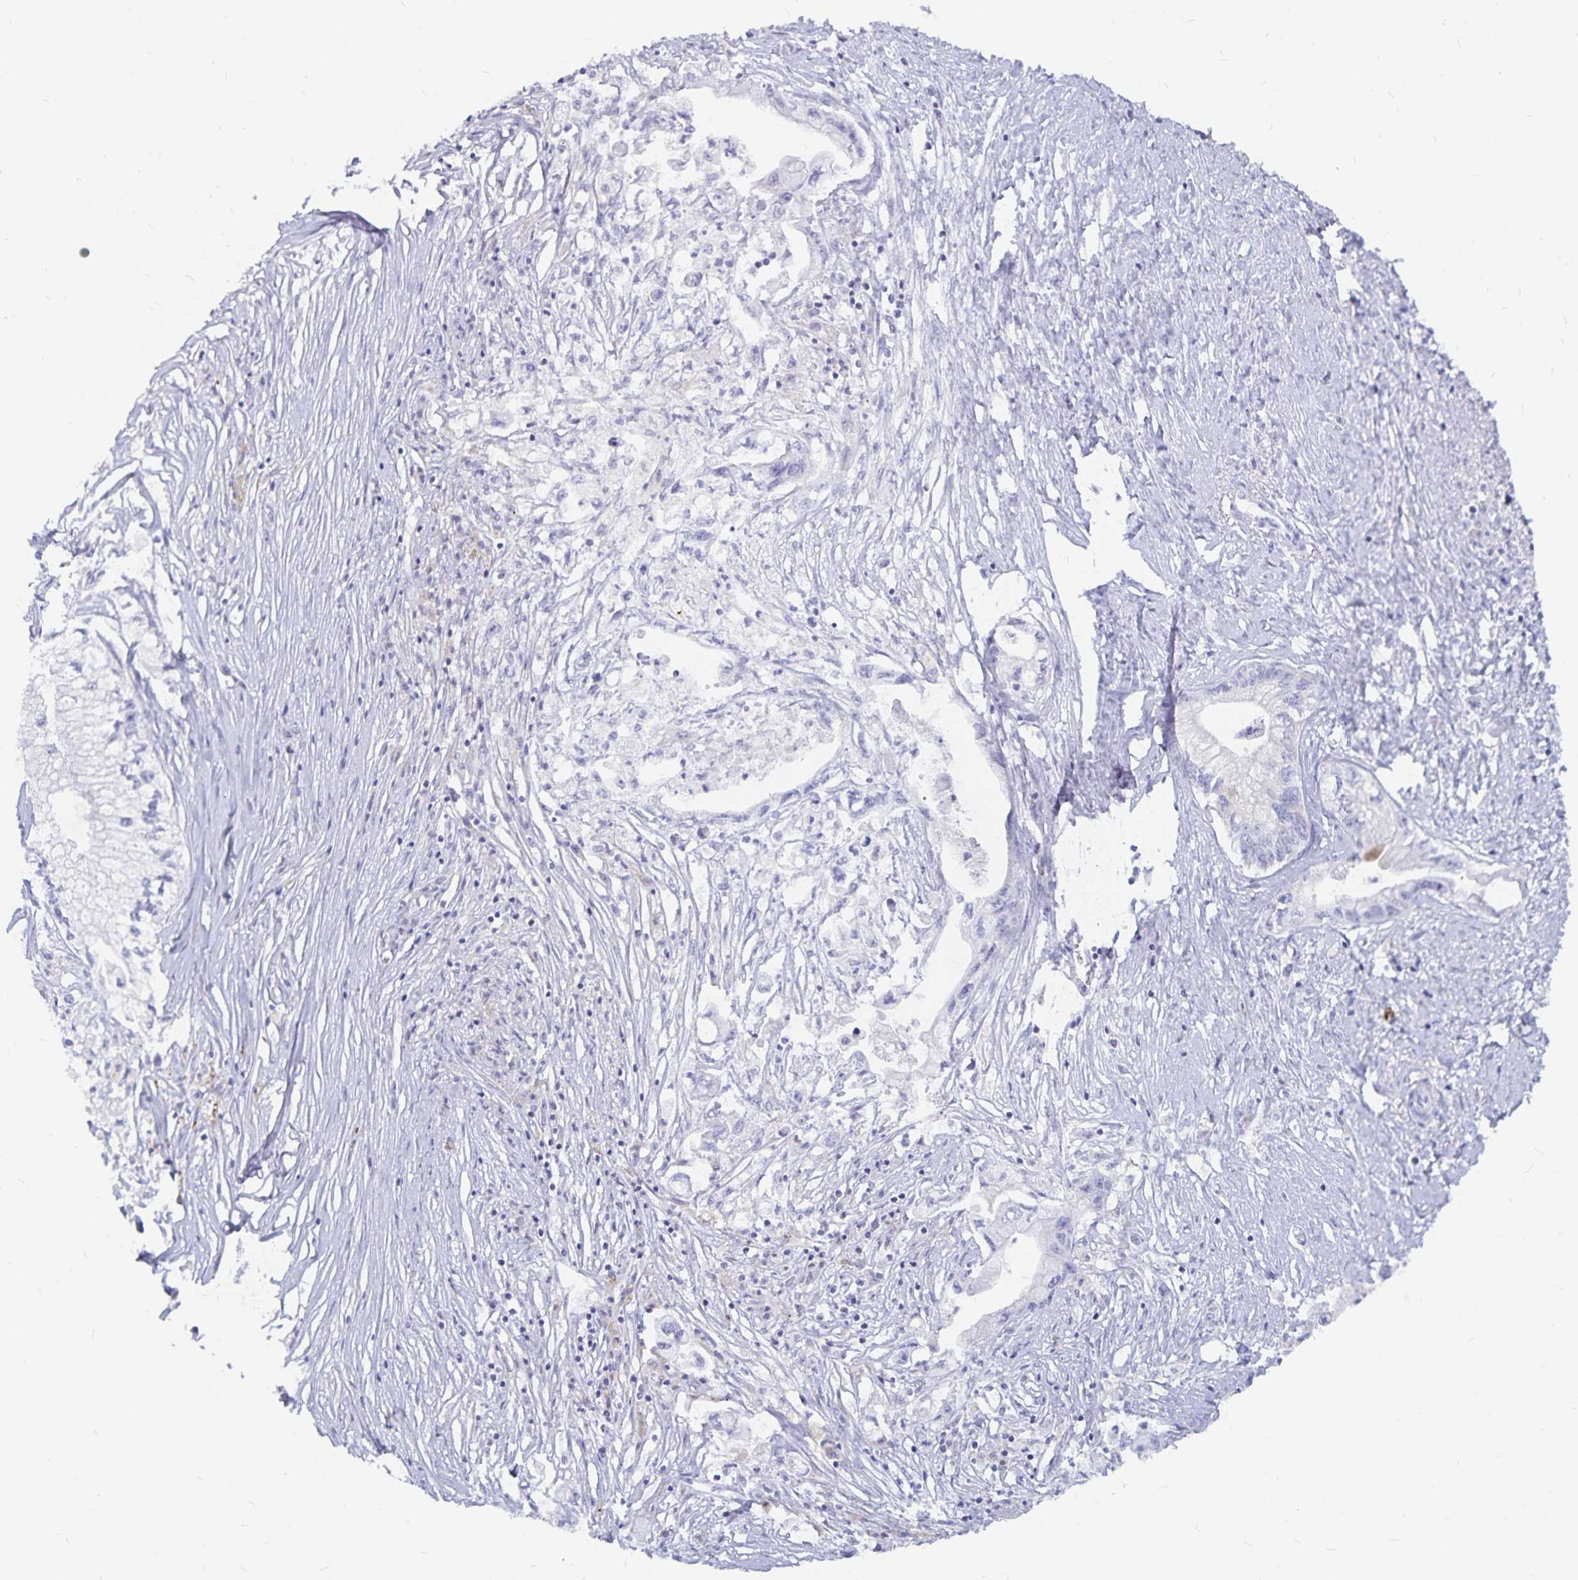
{"staining": {"intensity": "negative", "quantity": "none", "location": "none"}, "tissue": "pancreatic cancer", "cell_type": "Tumor cells", "image_type": "cancer", "snomed": [{"axis": "morphology", "description": "Adenocarcinoma, NOS"}, {"axis": "topography", "description": "Pancreas"}], "caption": "Tumor cells are negative for brown protein staining in pancreatic cancer.", "gene": "PKHD1", "patient": {"sex": "male", "age": 61}}